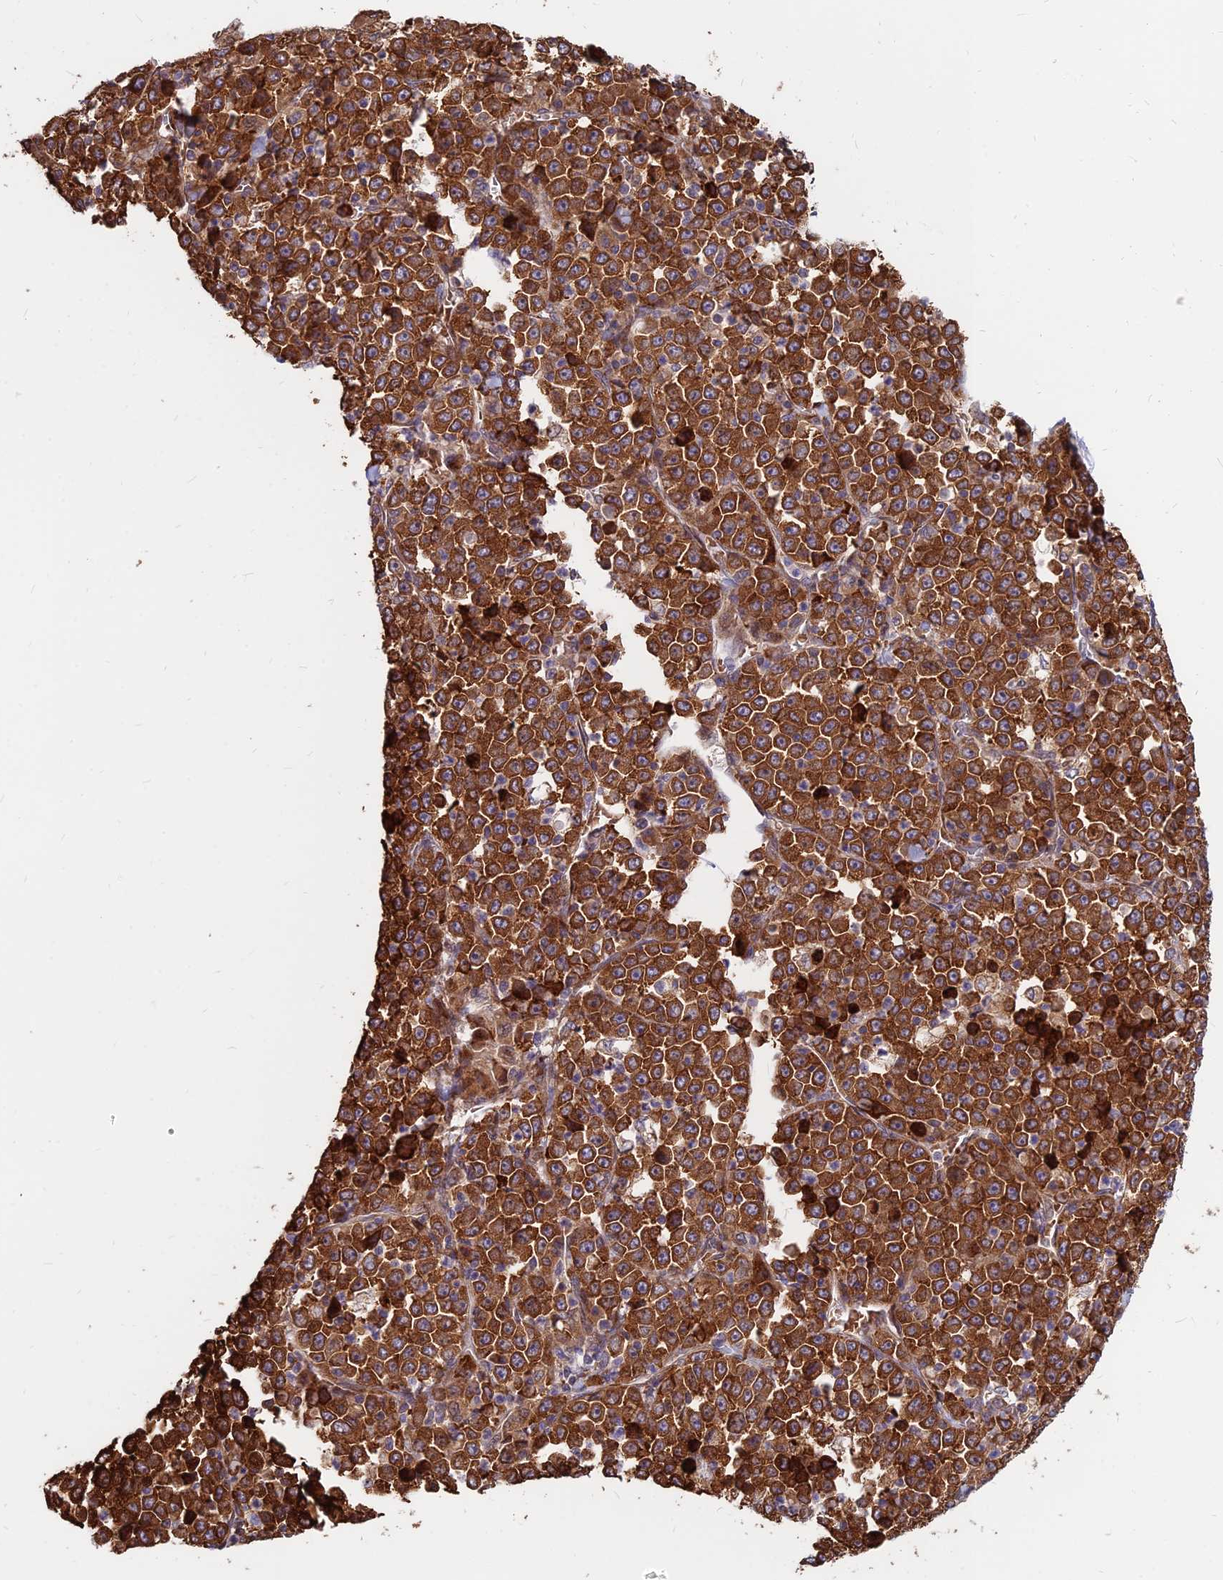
{"staining": {"intensity": "strong", "quantity": ">75%", "location": "cytoplasmic/membranous"}, "tissue": "stomach cancer", "cell_type": "Tumor cells", "image_type": "cancer", "snomed": [{"axis": "morphology", "description": "Normal tissue, NOS"}, {"axis": "morphology", "description": "Adenocarcinoma, NOS"}, {"axis": "topography", "description": "Stomach, upper"}, {"axis": "topography", "description": "Stomach"}], "caption": "Strong cytoplasmic/membranous positivity for a protein is seen in approximately >75% of tumor cells of stomach cancer (adenocarcinoma) using immunohistochemistry (IHC).", "gene": "CCT6B", "patient": {"sex": "male", "age": 59}}